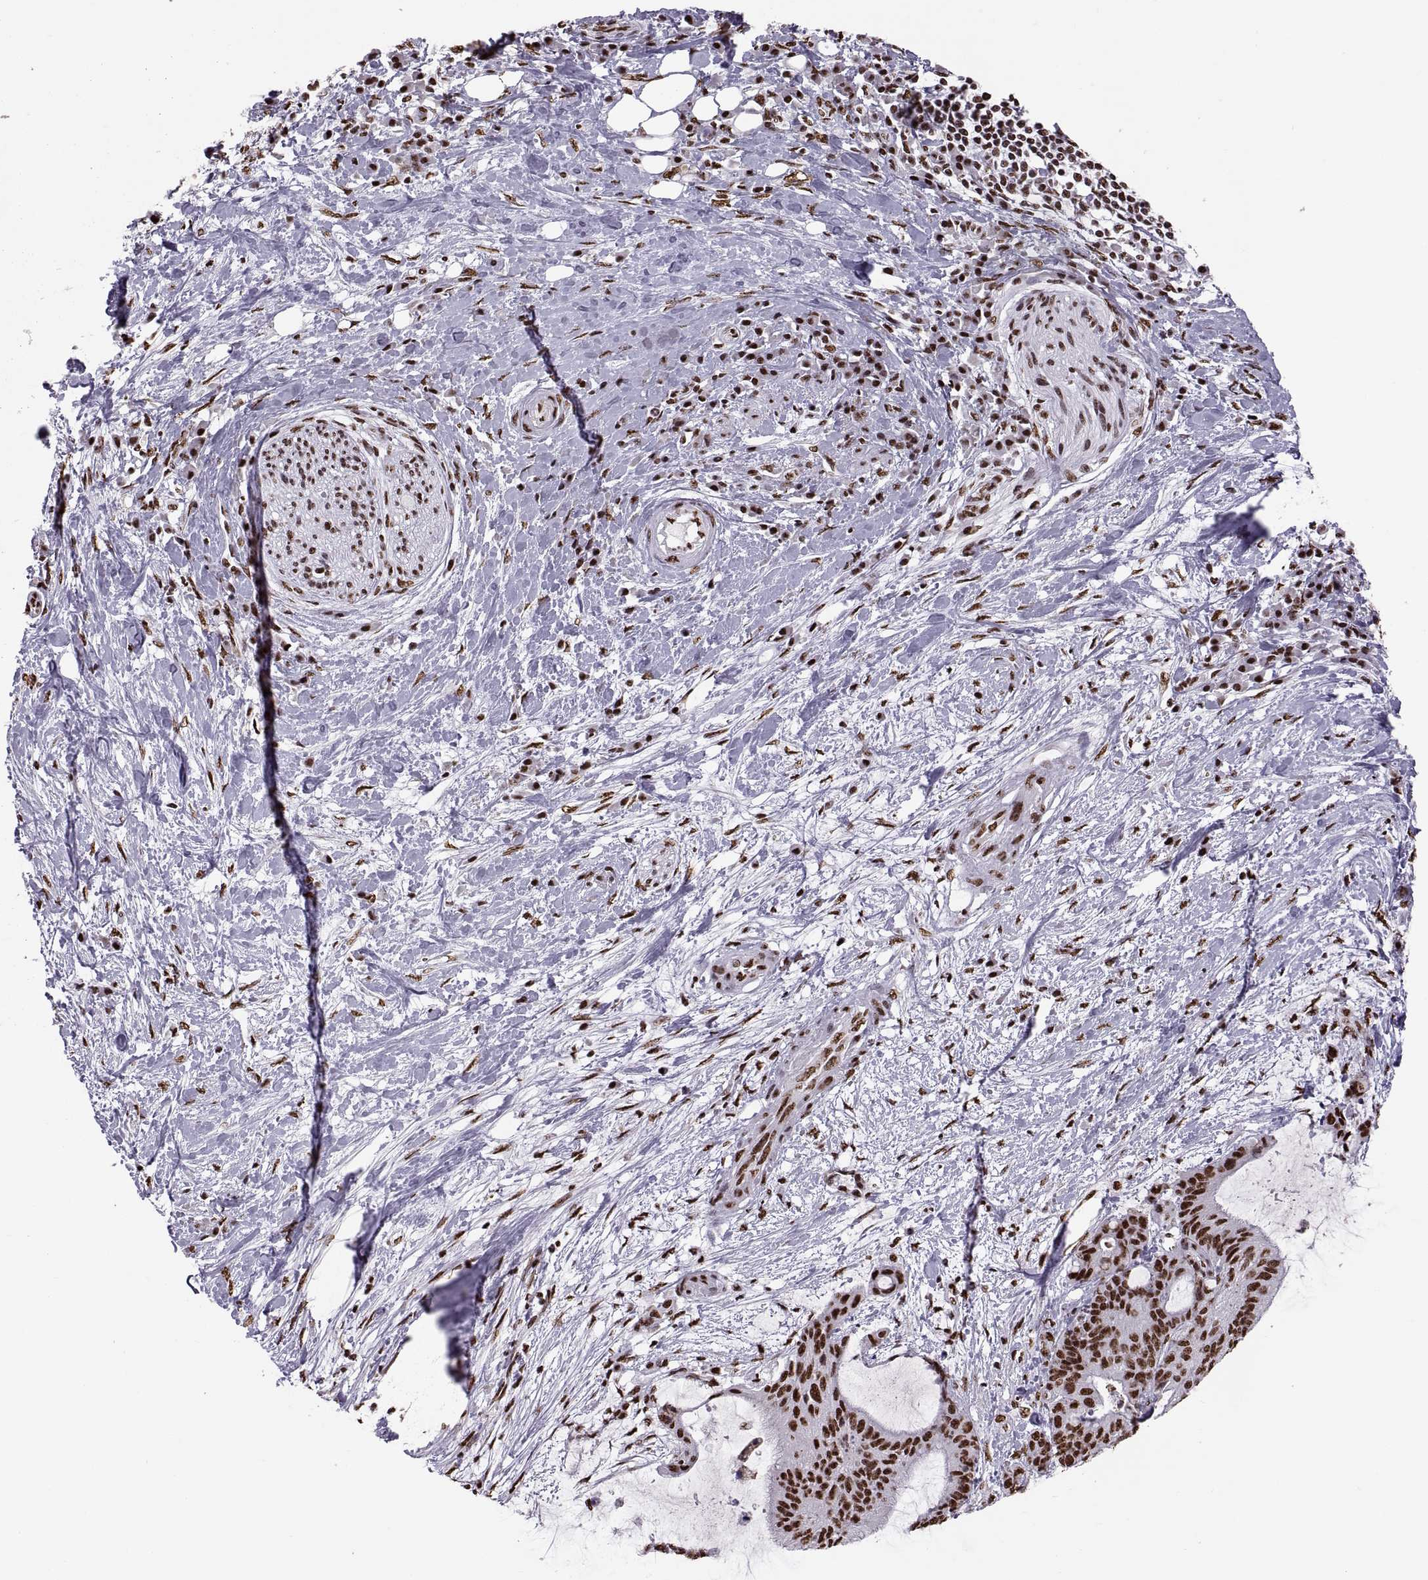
{"staining": {"intensity": "strong", "quantity": ">75%", "location": "nuclear"}, "tissue": "liver cancer", "cell_type": "Tumor cells", "image_type": "cancer", "snomed": [{"axis": "morphology", "description": "Cholangiocarcinoma"}, {"axis": "topography", "description": "Liver"}], "caption": "Cholangiocarcinoma (liver) tissue demonstrates strong nuclear positivity in about >75% of tumor cells", "gene": "SNAI1", "patient": {"sex": "female", "age": 73}}